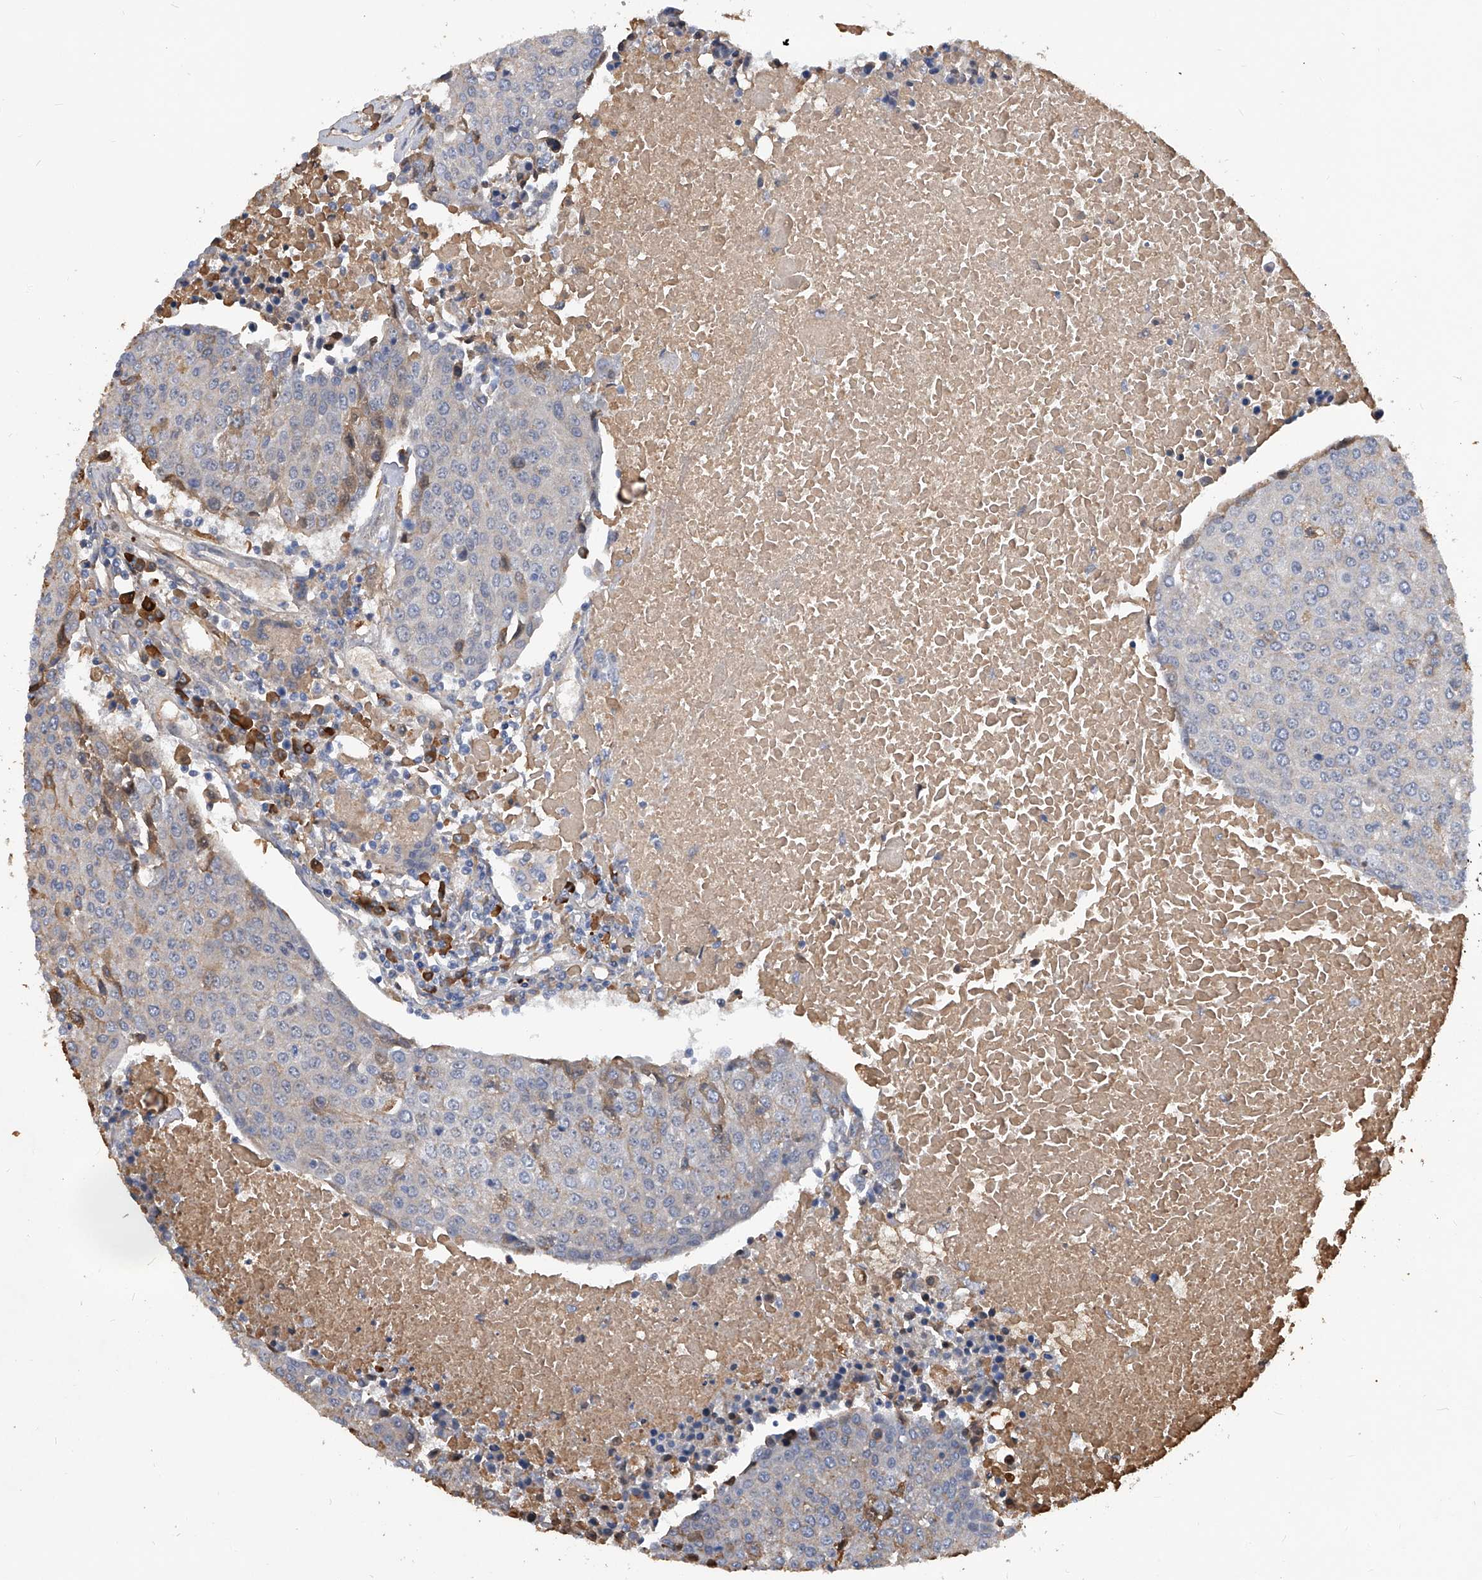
{"staining": {"intensity": "moderate", "quantity": "<25%", "location": "cytoplasmic/membranous"}, "tissue": "urothelial cancer", "cell_type": "Tumor cells", "image_type": "cancer", "snomed": [{"axis": "morphology", "description": "Urothelial carcinoma, High grade"}, {"axis": "topography", "description": "Urinary bladder"}], "caption": "Tumor cells display moderate cytoplasmic/membranous expression in approximately <25% of cells in urothelial carcinoma (high-grade).", "gene": "ZNF25", "patient": {"sex": "female", "age": 85}}